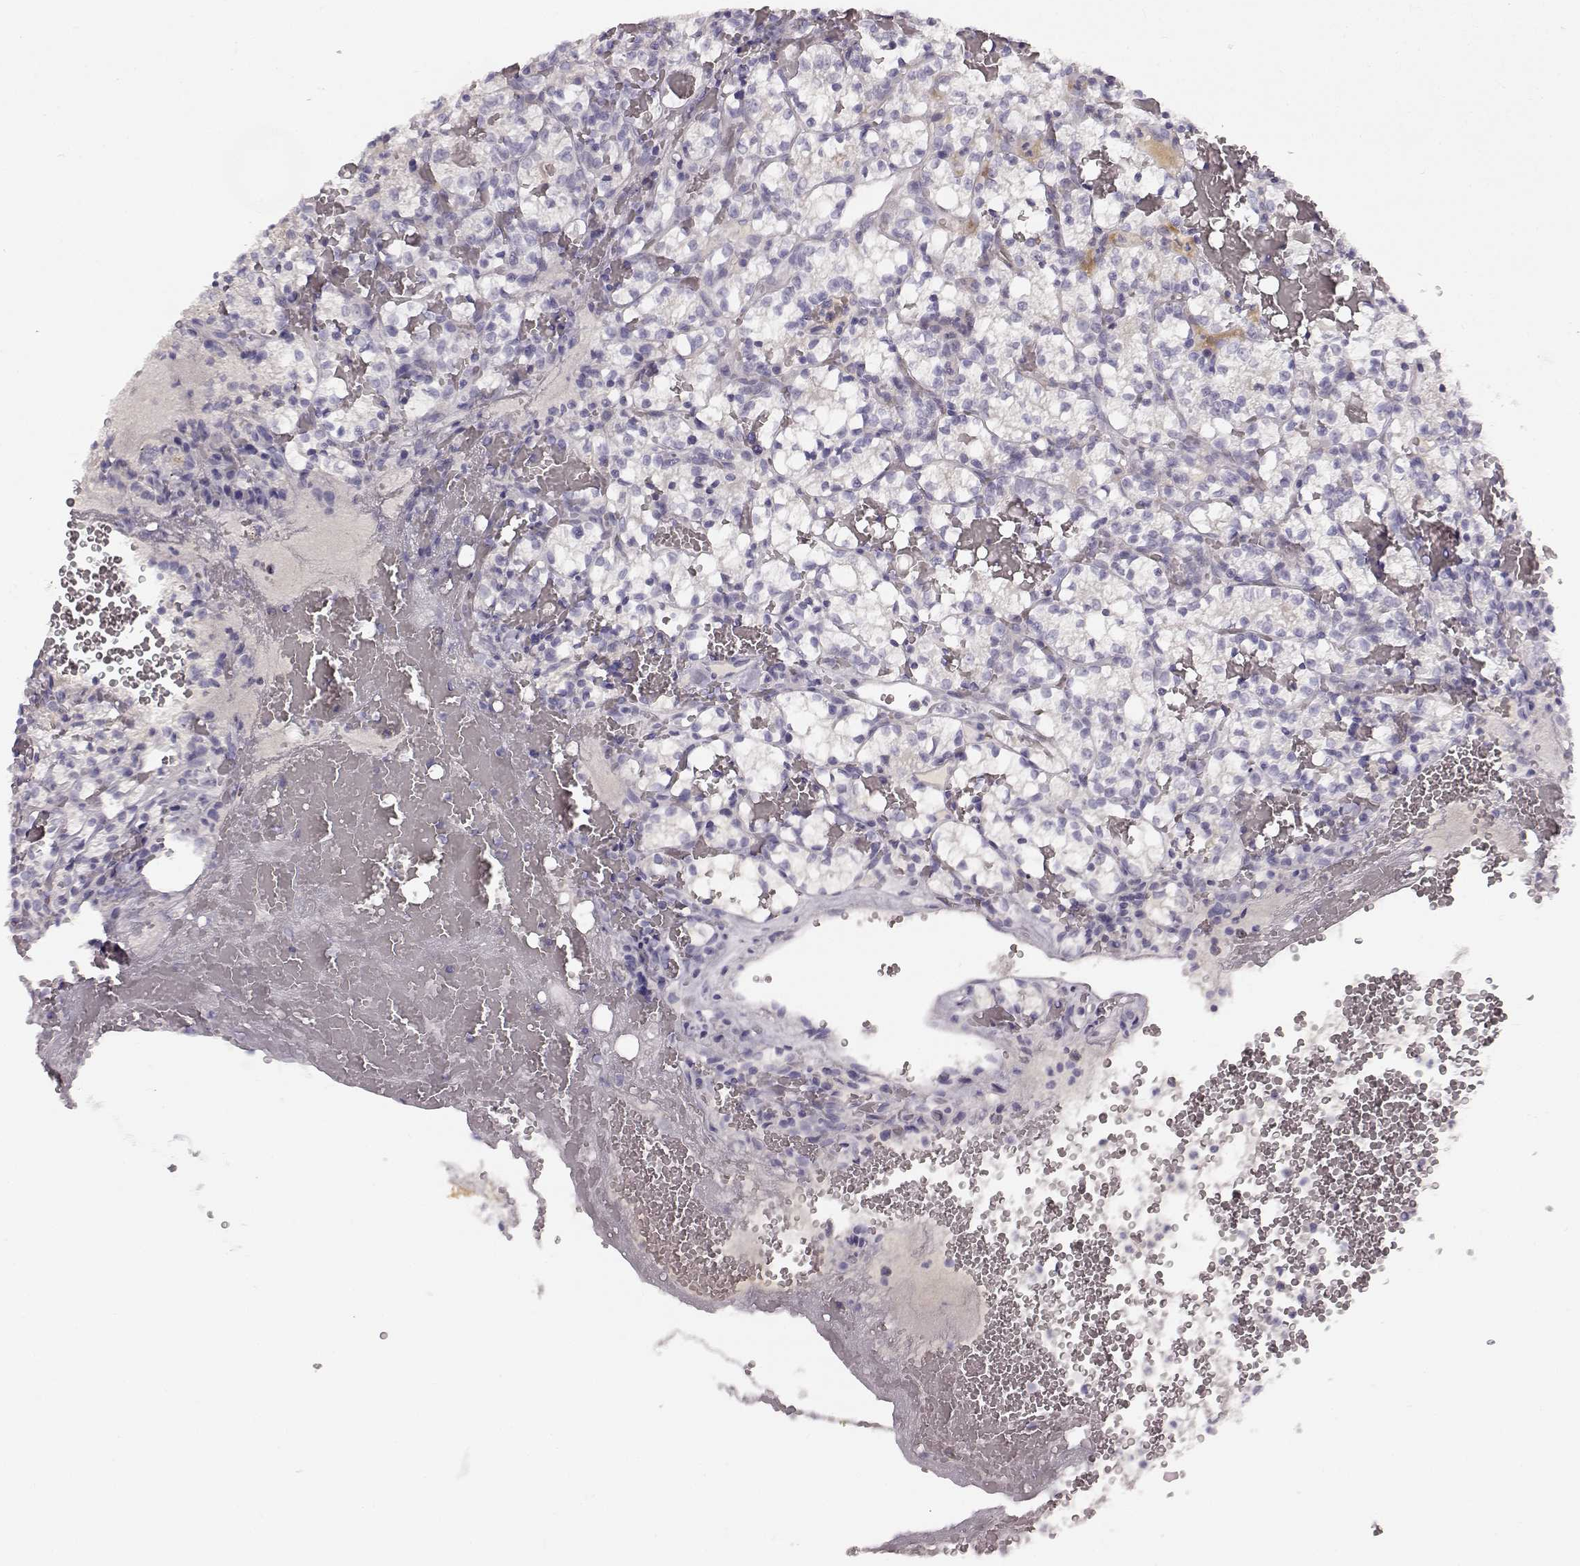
{"staining": {"intensity": "negative", "quantity": "none", "location": "none"}, "tissue": "renal cancer", "cell_type": "Tumor cells", "image_type": "cancer", "snomed": [{"axis": "morphology", "description": "Adenocarcinoma, NOS"}, {"axis": "topography", "description": "Kidney"}], "caption": "Micrograph shows no significant protein positivity in tumor cells of renal cancer.", "gene": "KIAA0319", "patient": {"sex": "female", "age": 69}}